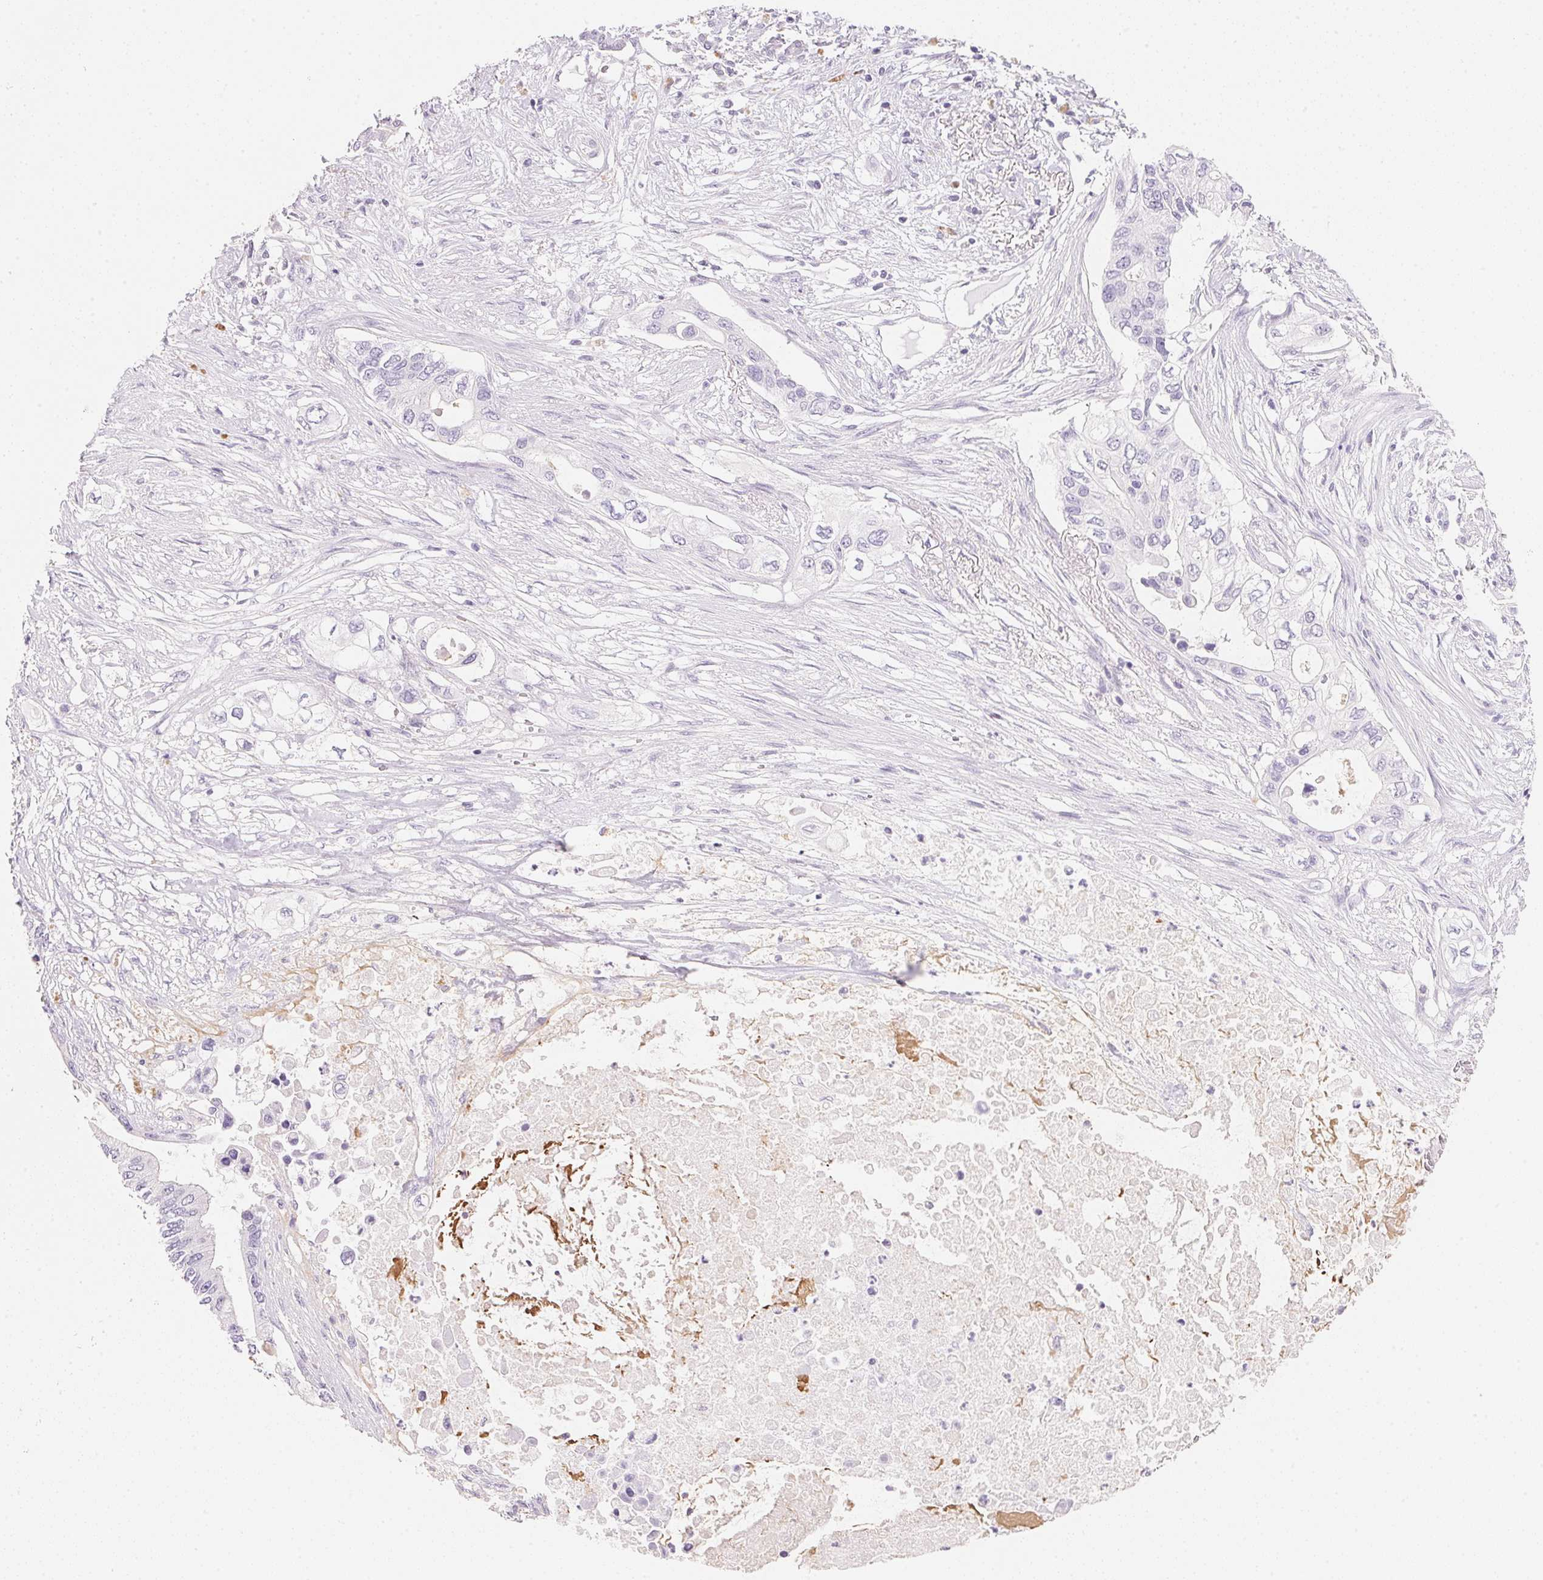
{"staining": {"intensity": "negative", "quantity": "none", "location": "none"}, "tissue": "pancreatic cancer", "cell_type": "Tumor cells", "image_type": "cancer", "snomed": [{"axis": "morphology", "description": "Adenocarcinoma, NOS"}, {"axis": "topography", "description": "Pancreas"}], "caption": "Immunohistochemical staining of human adenocarcinoma (pancreatic) displays no significant positivity in tumor cells.", "gene": "ACP3", "patient": {"sex": "female", "age": 63}}